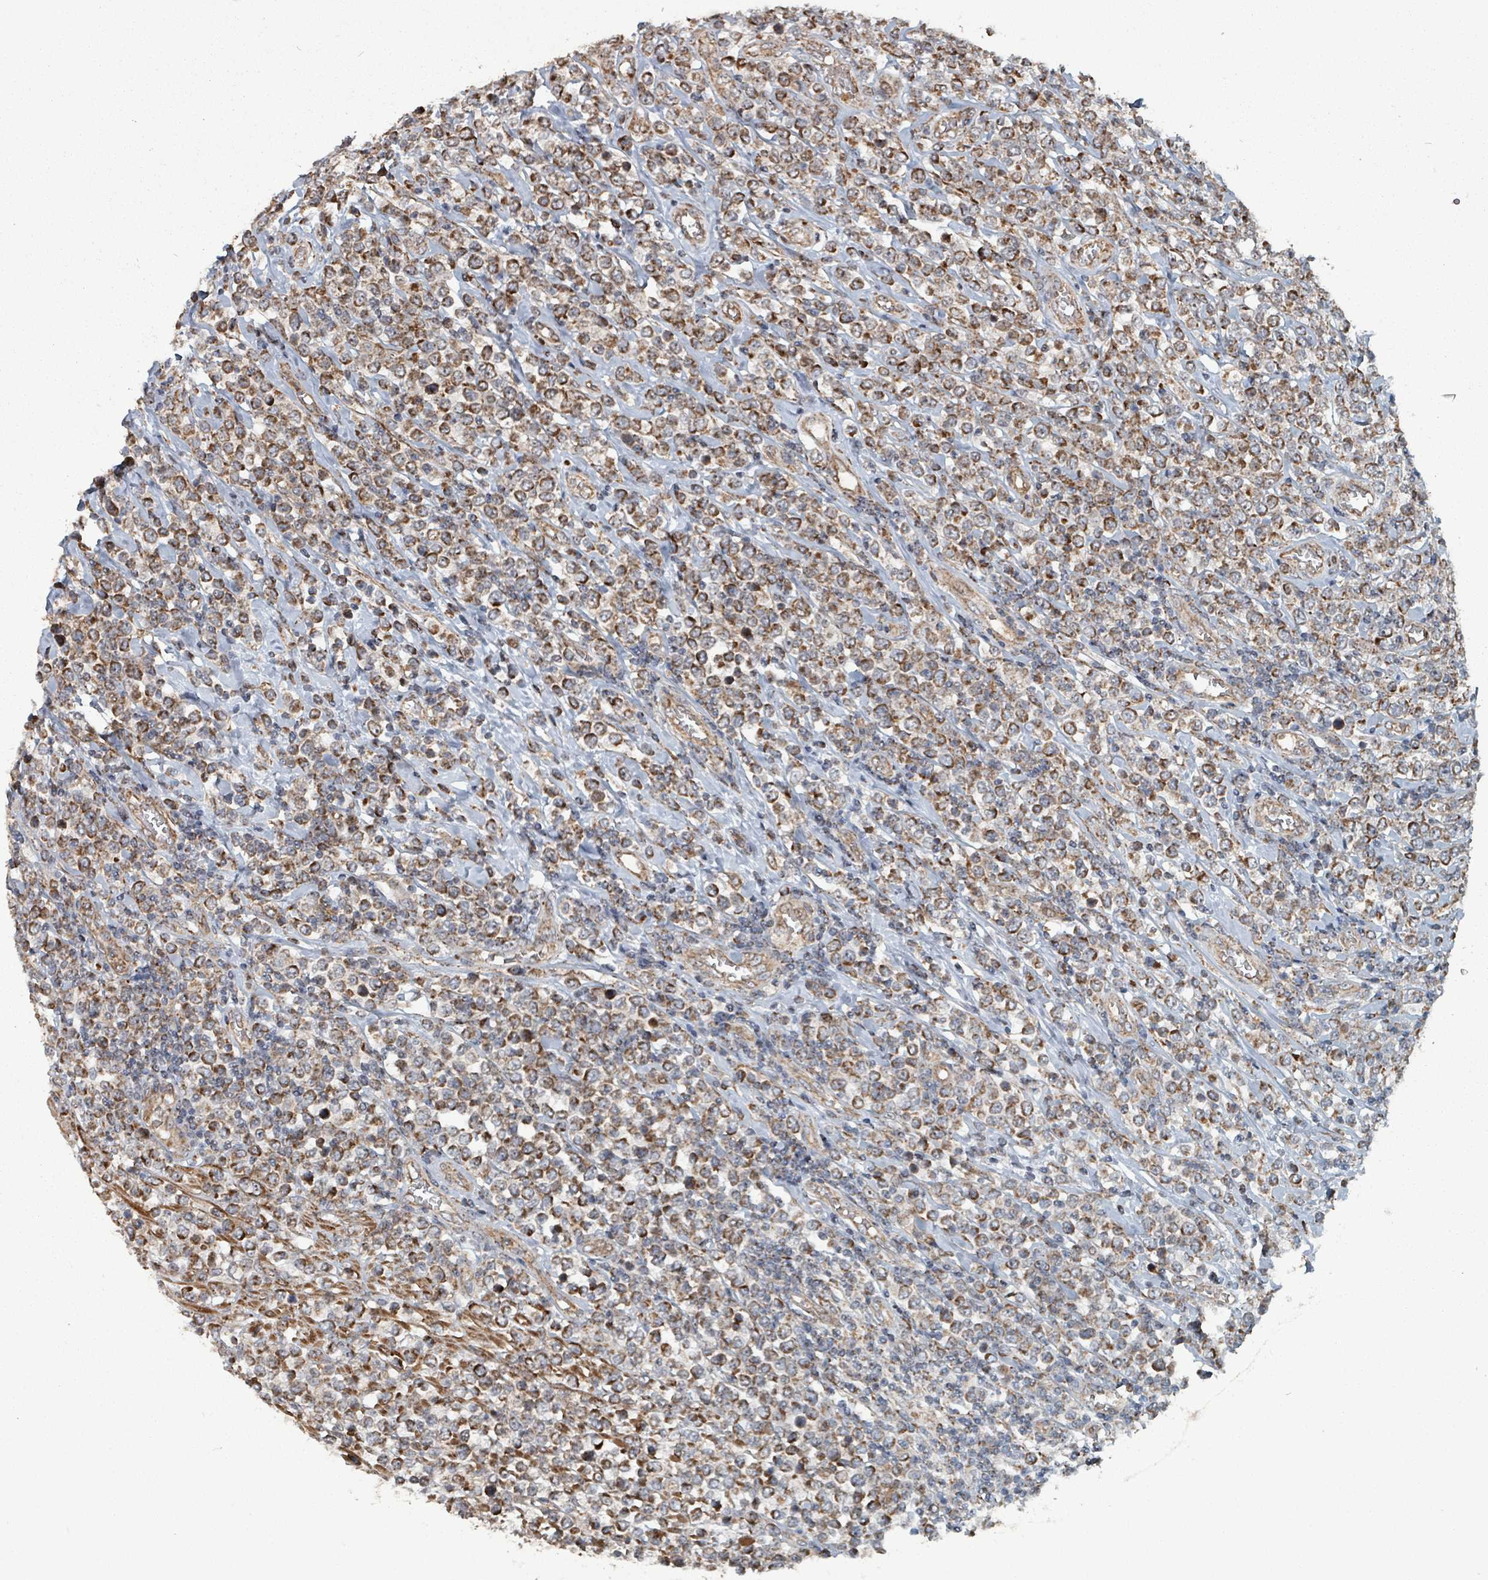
{"staining": {"intensity": "moderate", "quantity": ">75%", "location": "cytoplasmic/membranous"}, "tissue": "lymphoma", "cell_type": "Tumor cells", "image_type": "cancer", "snomed": [{"axis": "morphology", "description": "Malignant lymphoma, non-Hodgkin's type, High grade"}, {"axis": "topography", "description": "Soft tissue"}], "caption": "Human lymphoma stained with a brown dye exhibits moderate cytoplasmic/membranous positive positivity in approximately >75% of tumor cells.", "gene": "MRPL4", "patient": {"sex": "female", "age": 56}}